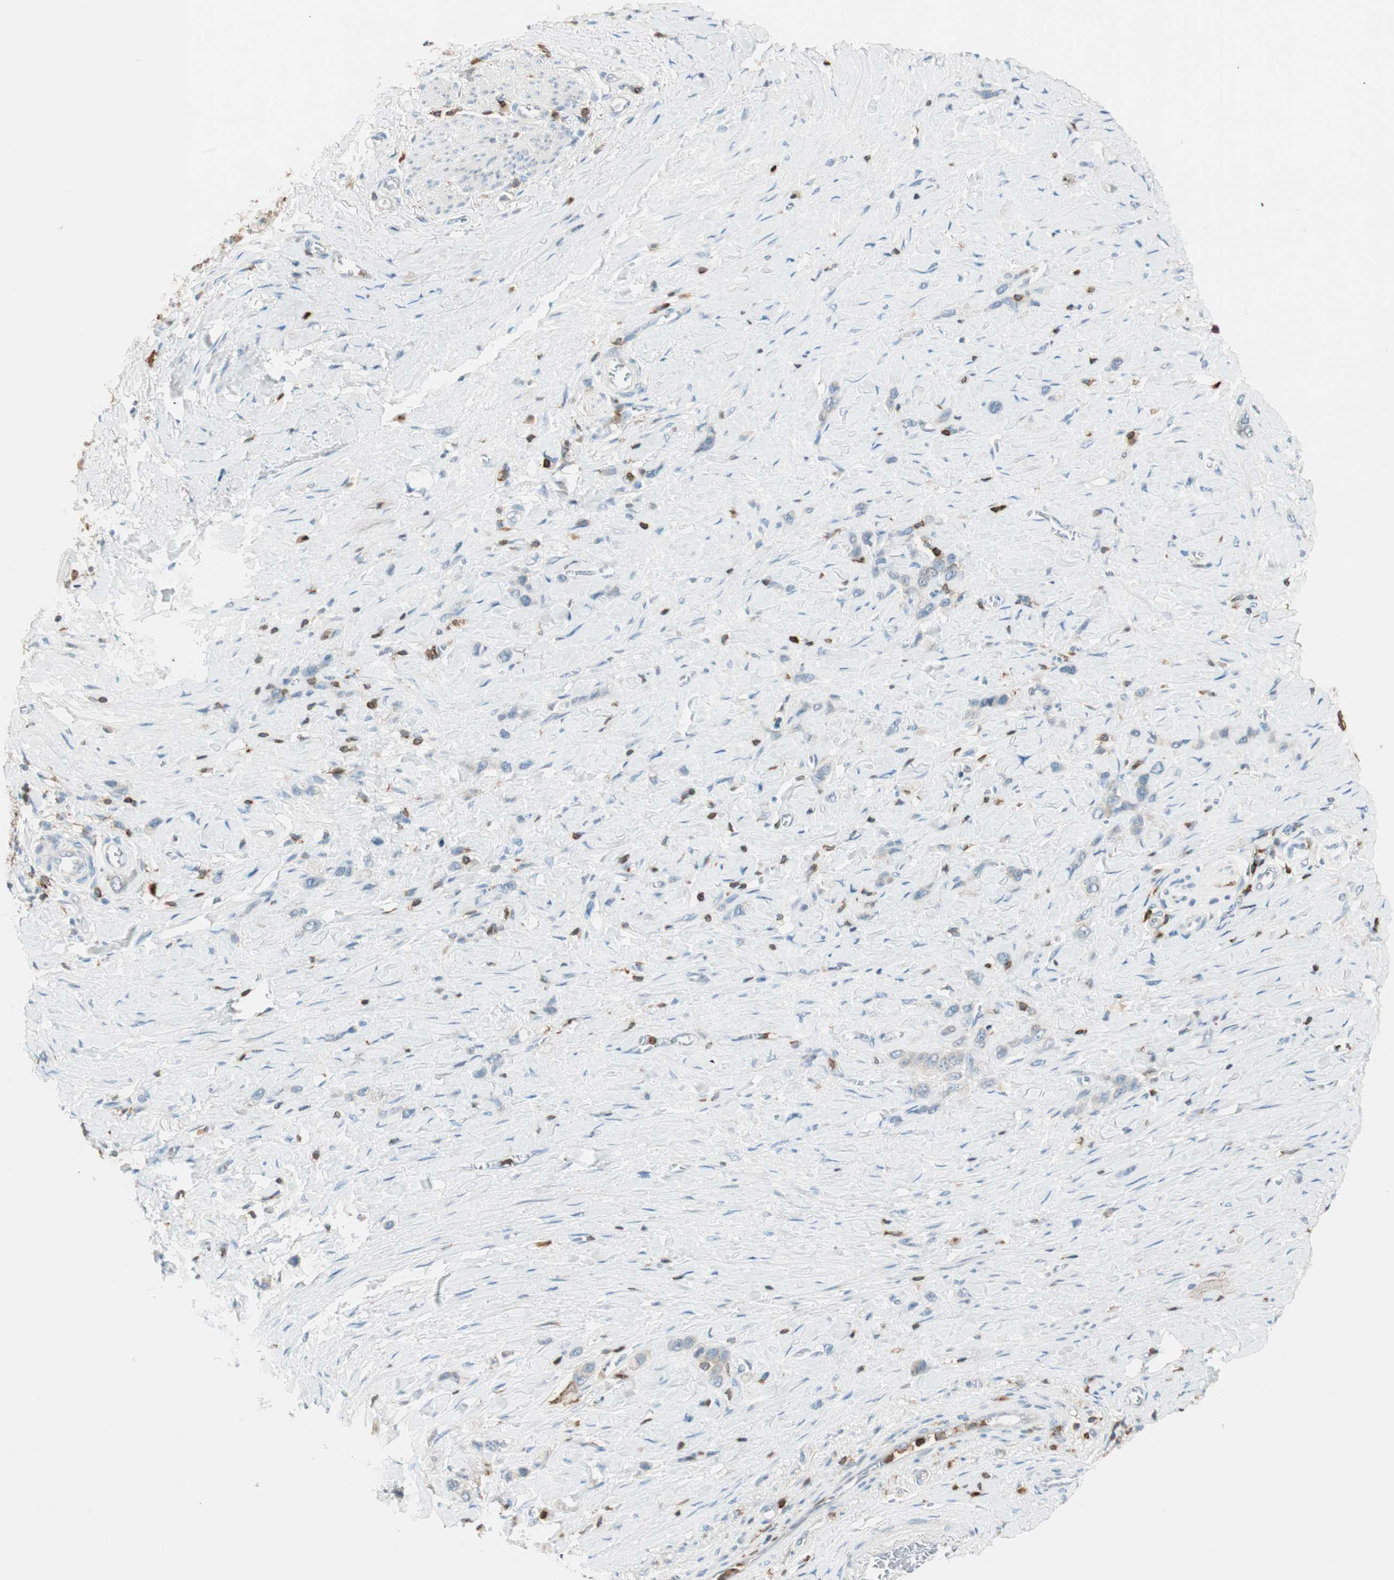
{"staining": {"intensity": "weak", "quantity": "25%-75%", "location": "cytoplasmic/membranous"}, "tissue": "stomach cancer", "cell_type": "Tumor cells", "image_type": "cancer", "snomed": [{"axis": "morphology", "description": "Normal tissue, NOS"}, {"axis": "morphology", "description": "Adenocarcinoma, NOS"}, {"axis": "morphology", "description": "Adenocarcinoma, High grade"}, {"axis": "topography", "description": "Stomach, upper"}, {"axis": "topography", "description": "Stomach"}], "caption": "Approximately 25%-75% of tumor cells in stomach cancer demonstrate weak cytoplasmic/membranous protein expression as visualized by brown immunohistochemical staining.", "gene": "HPGD", "patient": {"sex": "female", "age": 65}}